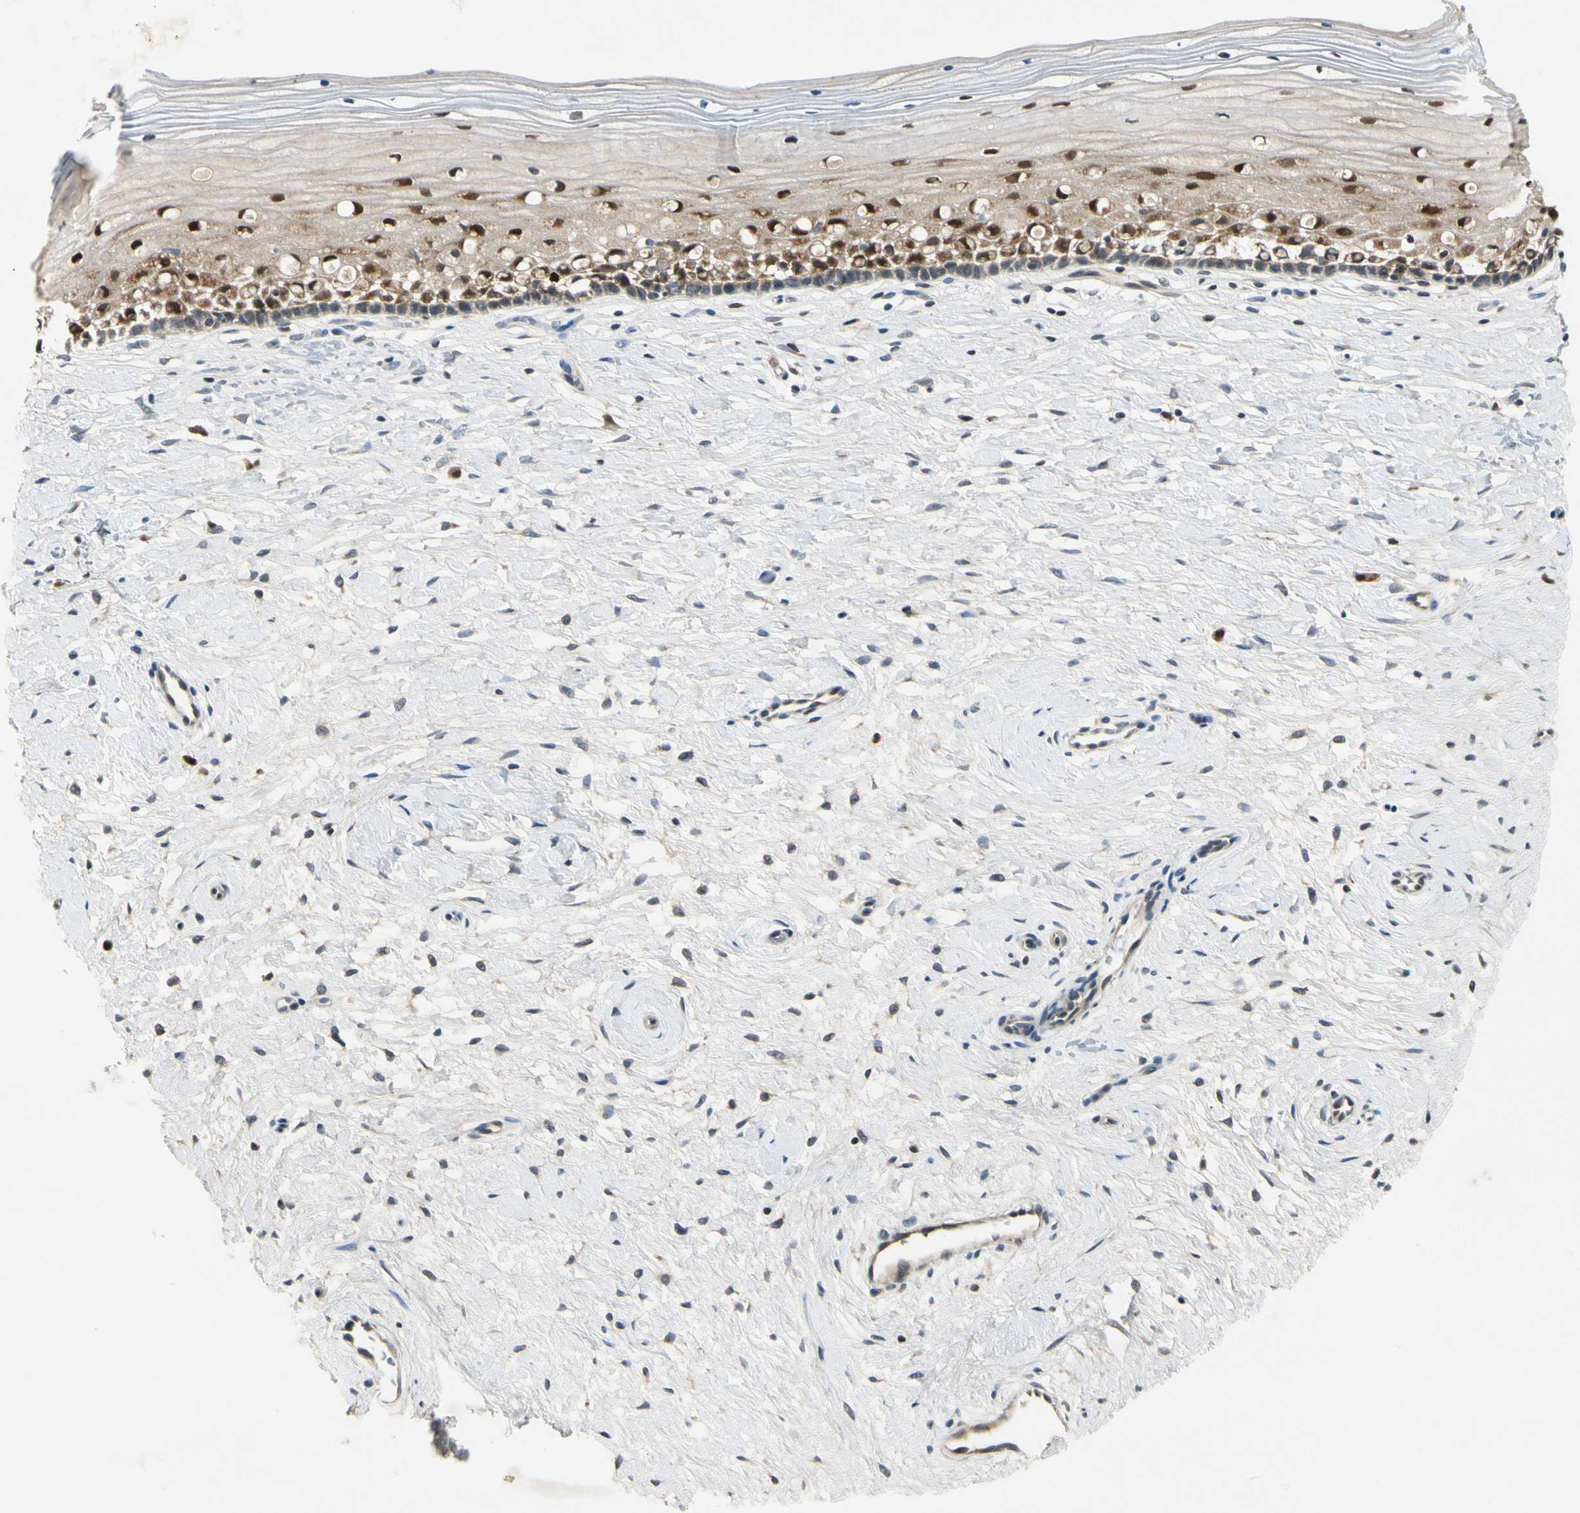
{"staining": {"intensity": "moderate", "quantity": ">75%", "location": "cytoplasmic/membranous,nuclear"}, "tissue": "cervix", "cell_type": "Glandular cells", "image_type": "normal", "snomed": [{"axis": "morphology", "description": "Normal tissue, NOS"}, {"axis": "topography", "description": "Cervix"}], "caption": "Cervix stained for a protein (brown) exhibits moderate cytoplasmic/membranous,nuclear positive expression in about >75% of glandular cells.", "gene": "RPS6KB2", "patient": {"sex": "female", "age": 39}}